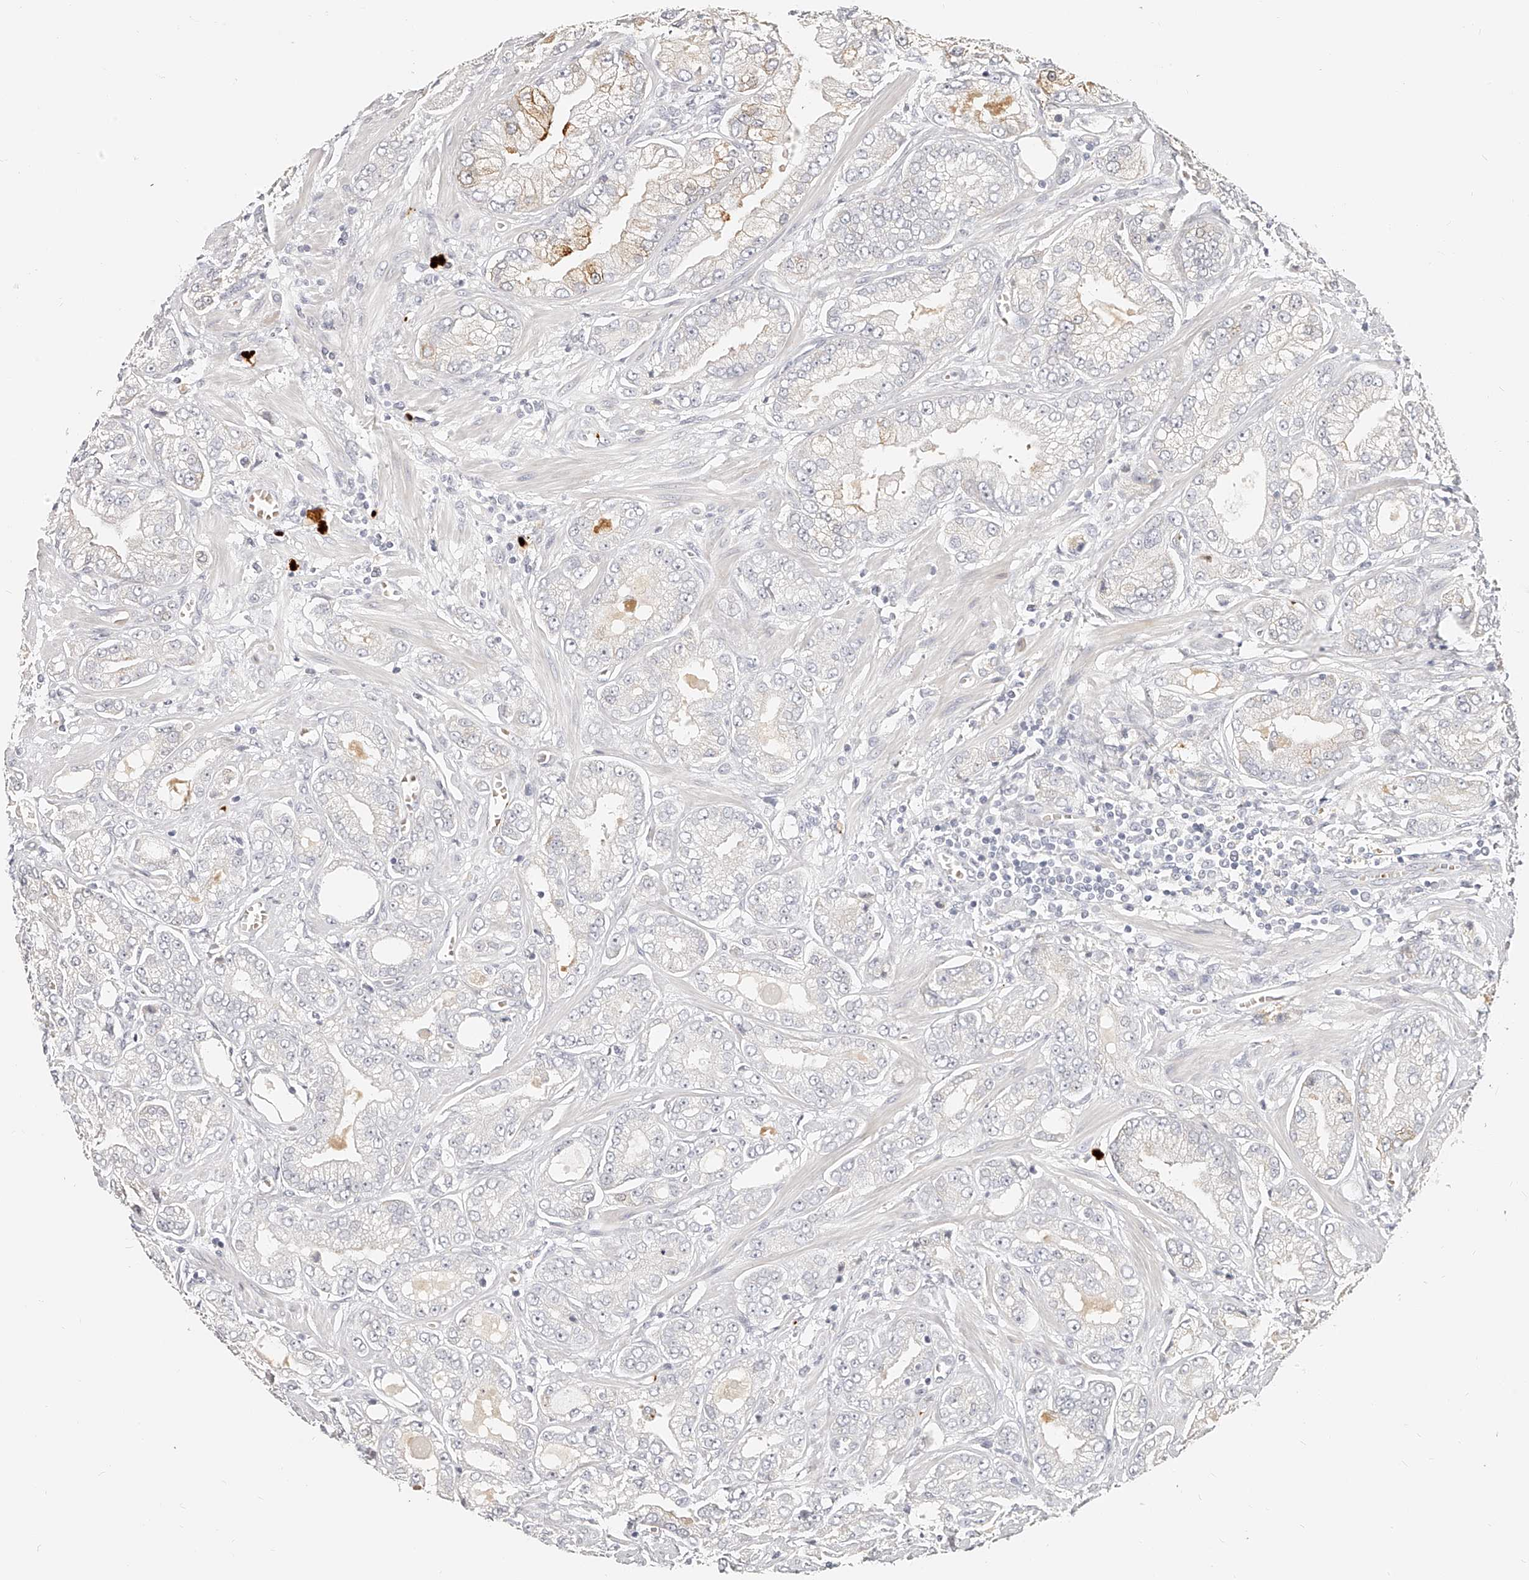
{"staining": {"intensity": "moderate", "quantity": "<25%", "location": "cytoplasmic/membranous"}, "tissue": "prostate cancer", "cell_type": "Tumor cells", "image_type": "cancer", "snomed": [{"axis": "morphology", "description": "Adenocarcinoma, Low grade"}, {"axis": "topography", "description": "Prostate"}], "caption": "Immunohistochemical staining of prostate low-grade adenocarcinoma shows moderate cytoplasmic/membranous protein expression in about <25% of tumor cells.", "gene": "ITGB3", "patient": {"sex": "male", "age": 62}}